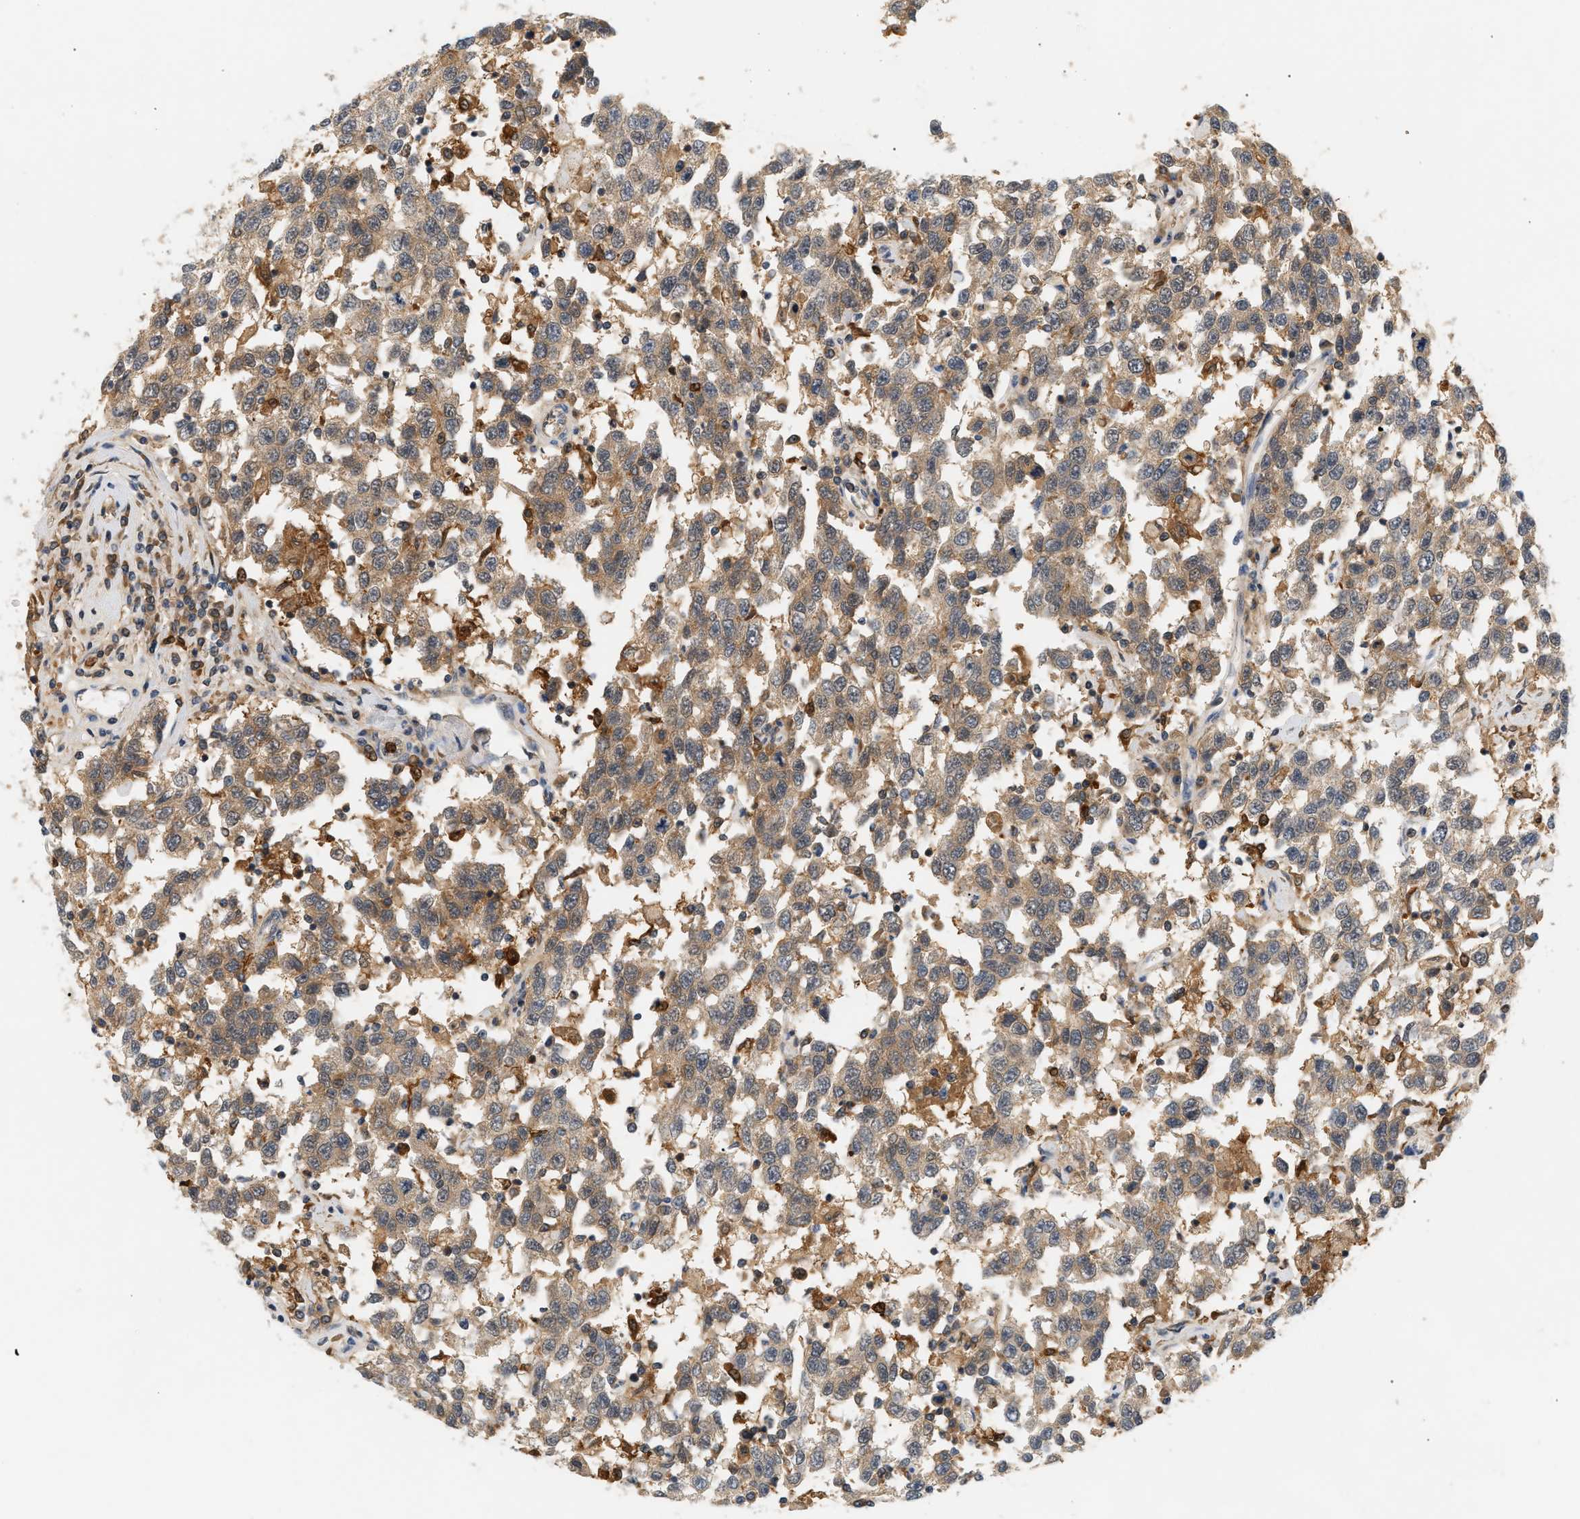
{"staining": {"intensity": "weak", "quantity": ">75%", "location": "cytoplasmic/membranous"}, "tissue": "testis cancer", "cell_type": "Tumor cells", "image_type": "cancer", "snomed": [{"axis": "morphology", "description": "Seminoma, NOS"}, {"axis": "topography", "description": "Testis"}], "caption": "Immunohistochemistry (IHC) histopathology image of testis seminoma stained for a protein (brown), which displays low levels of weak cytoplasmic/membranous positivity in about >75% of tumor cells.", "gene": "PYCARD", "patient": {"sex": "male", "age": 41}}